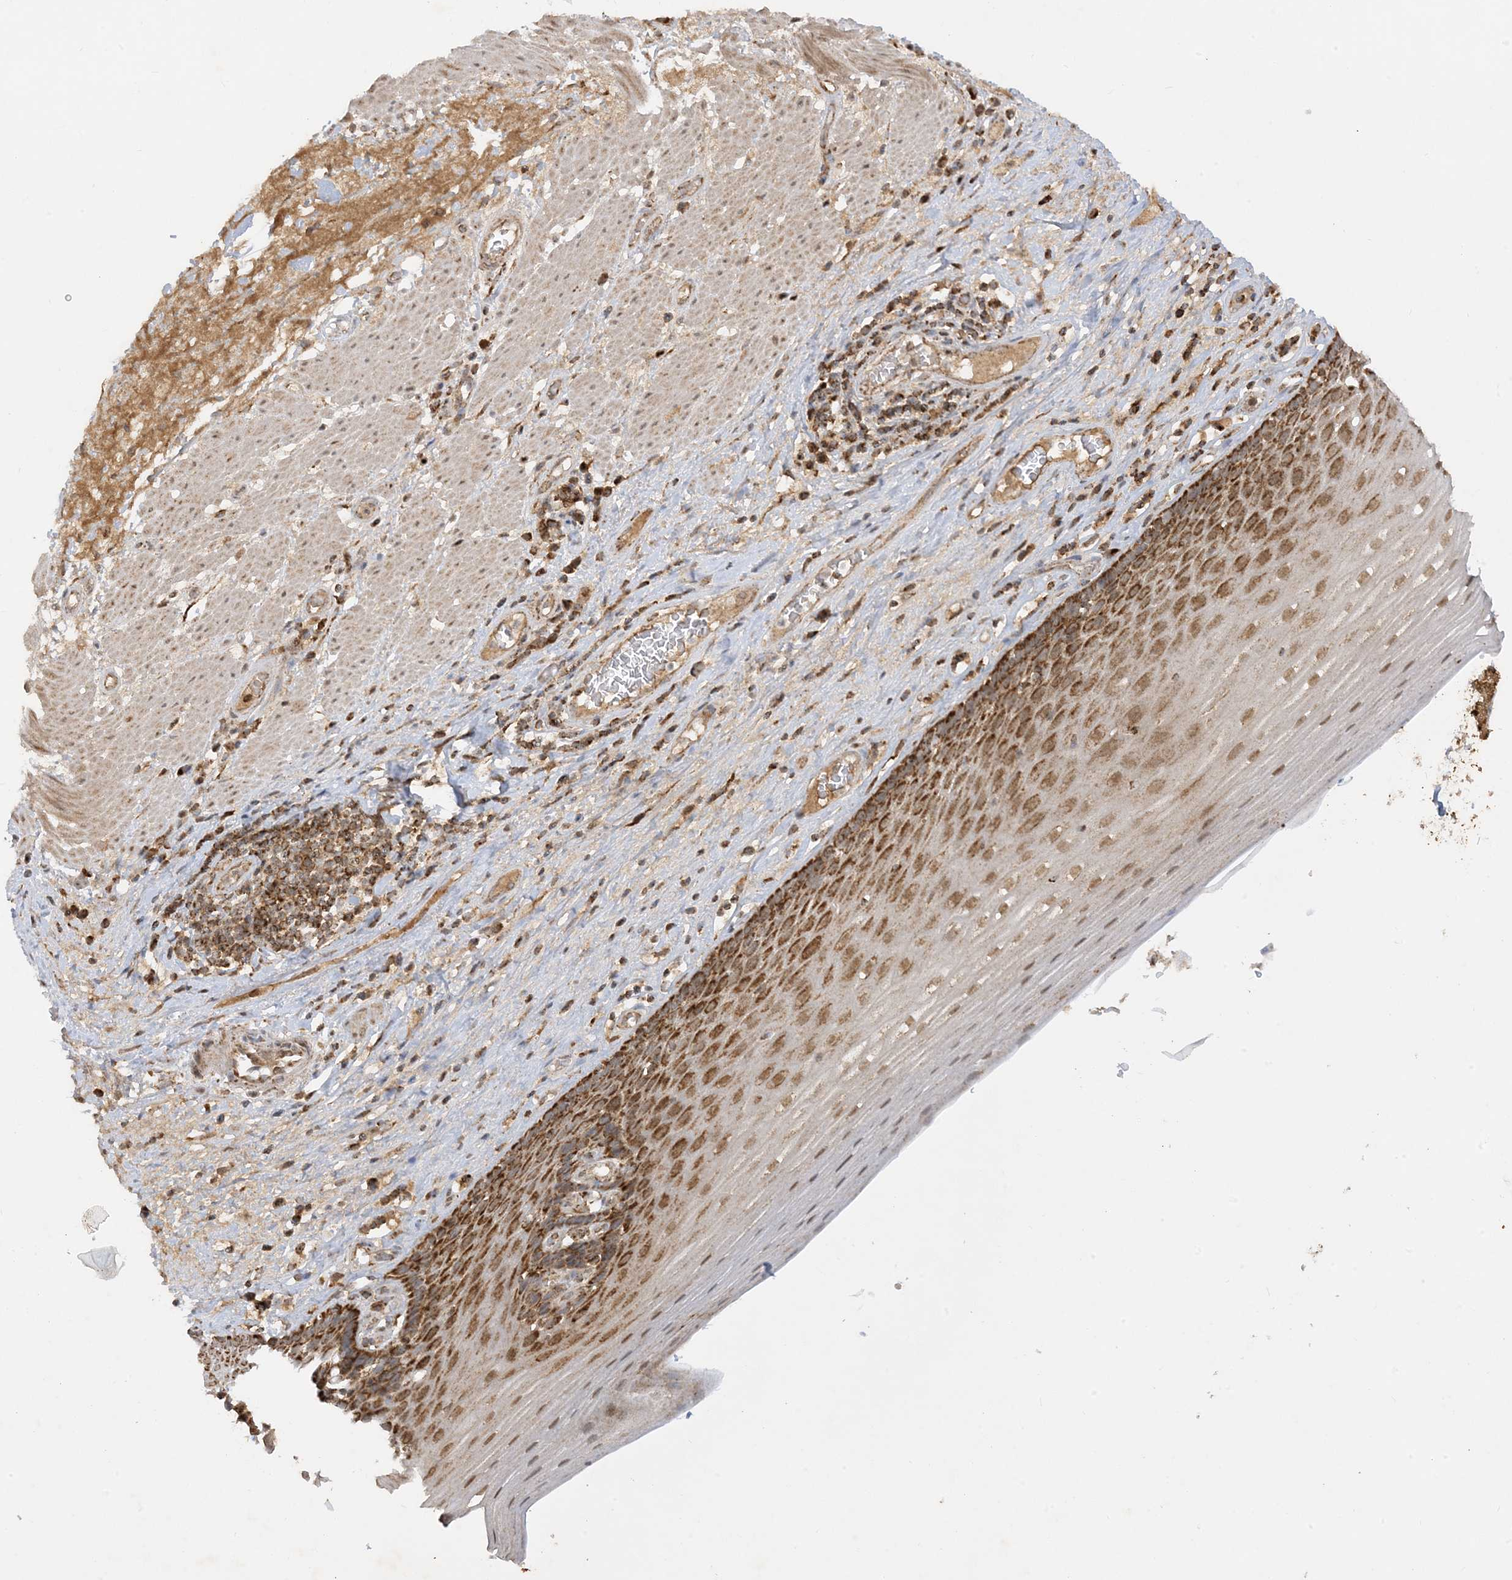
{"staining": {"intensity": "strong", "quantity": ">75%", "location": "cytoplasmic/membranous,nuclear"}, "tissue": "esophagus", "cell_type": "Squamous epithelial cells", "image_type": "normal", "snomed": [{"axis": "morphology", "description": "Normal tissue, NOS"}, {"axis": "topography", "description": "Esophagus"}], "caption": "Protein analysis of unremarkable esophagus exhibits strong cytoplasmic/membranous,nuclear positivity in approximately >75% of squamous epithelial cells. Using DAB (brown) and hematoxylin (blue) stains, captured at high magnification using brightfield microscopy.", "gene": "NDUFAF3", "patient": {"sex": "male", "age": 62}}